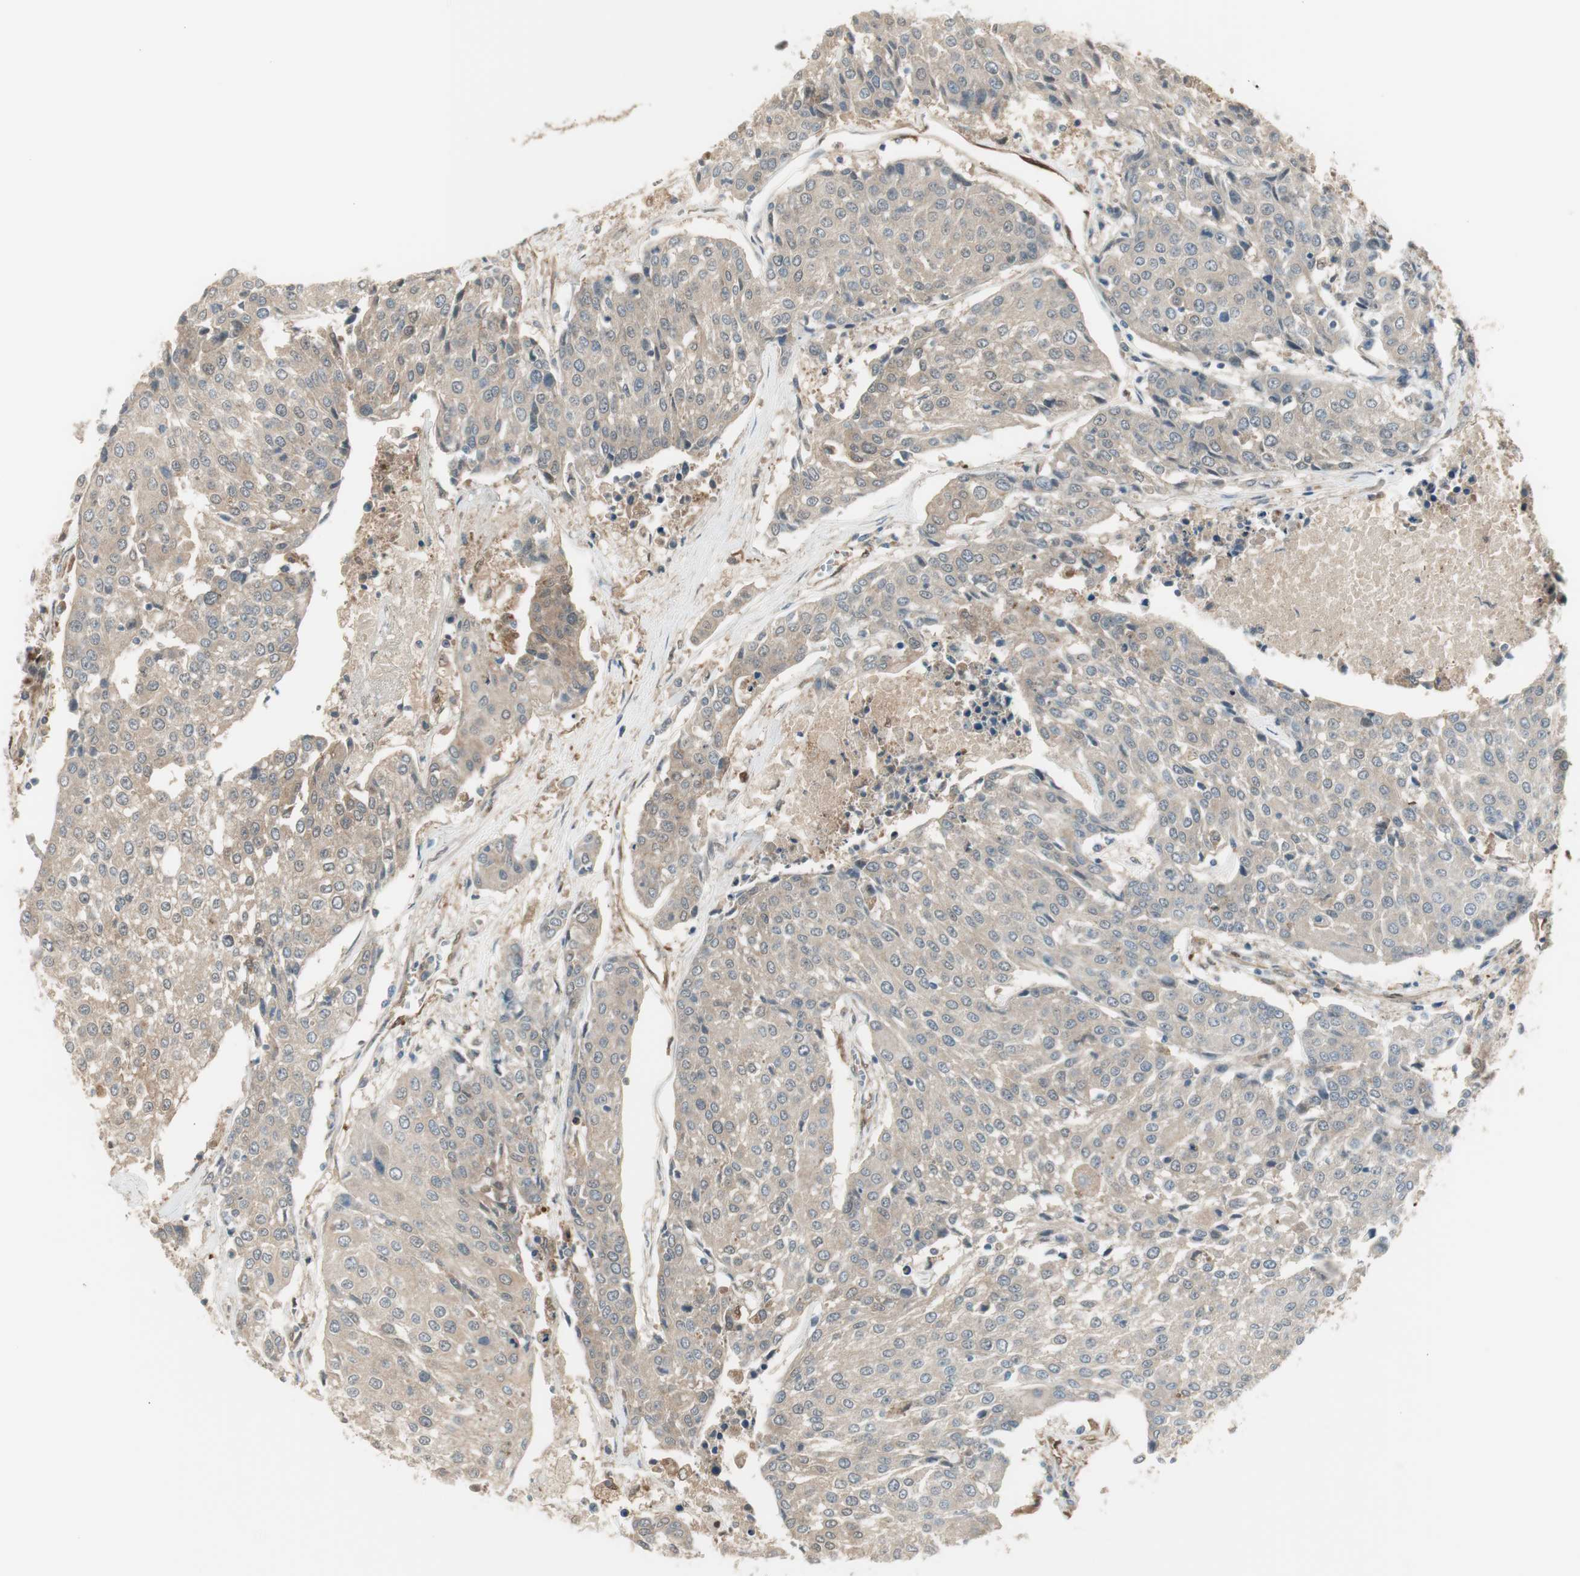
{"staining": {"intensity": "weak", "quantity": ">75%", "location": "cytoplasmic/membranous"}, "tissue": "urothelial cancer", "cell_type": "Tumor cells", "image_type": "cancer", "snomed": [{"axis": "morphology", "description": "Urothelial carcinoma, High grade"}, {"axis": "topography", "description": "Urinary bladder"}], "caption": "Urothelial cancer was stained to show a protein in brown. There is low levels of weak cytoplasmic/membranous expression in about >75% of tumor cells.", "gene": "SERPINB6", "patient": {"sex": "female", "age": 85}}